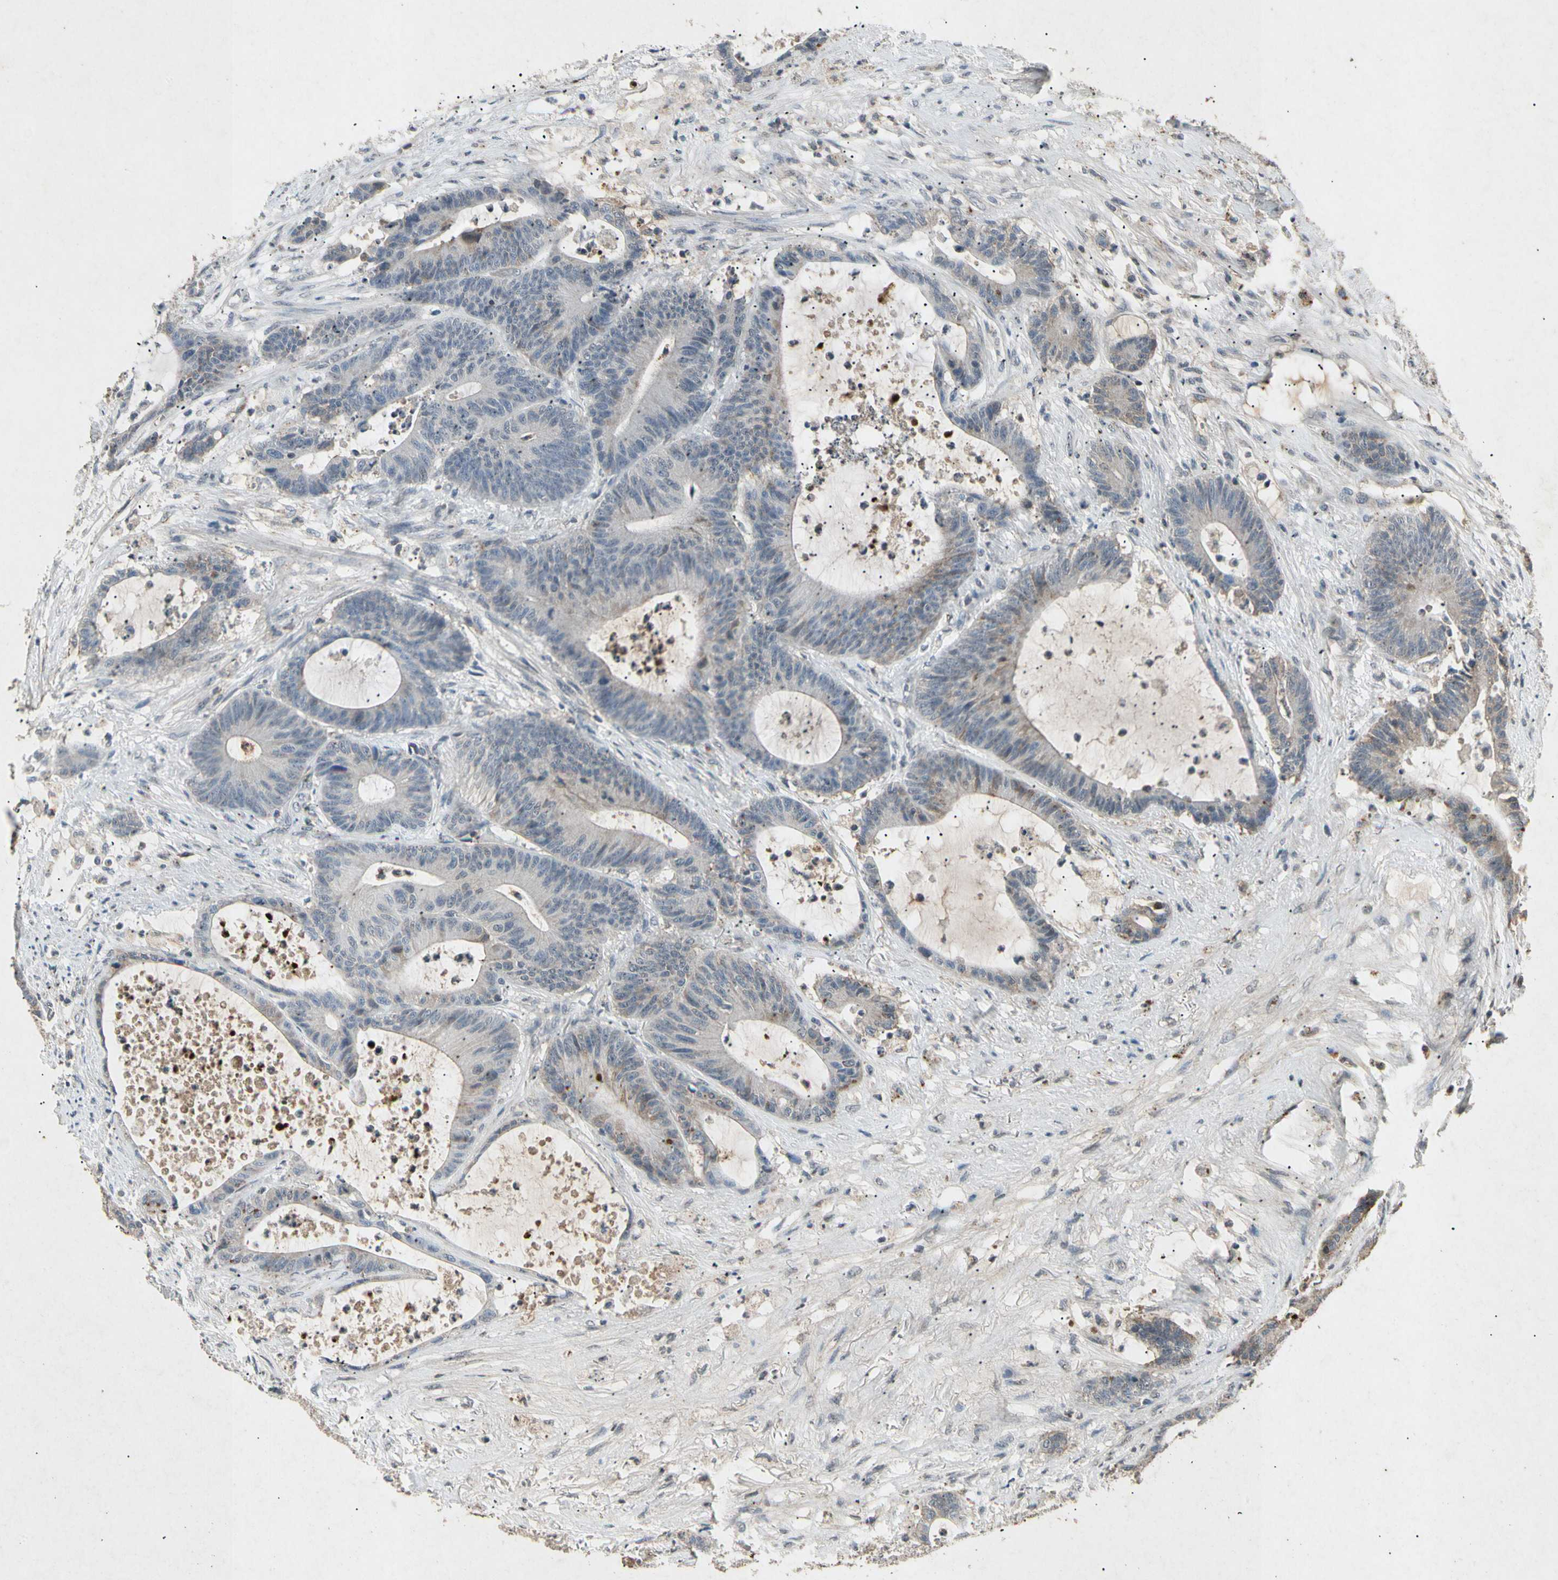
{"staining": {"intensity": "weak", "quantity": "<25%", "location": "cytoplasmic/membranous"}, "tissue": "colorectal cancer", "cell_type": "Tumor cells", "image_type": "cancer", "snomed": [{"axis": "morphology", "description": "Adenocarcinoma, NOS"}, {"axis": "topography", "description": "Colon"}], "caption": "Immunohistochemistry (IHC) image of neoplastic tissue: adenocarcinoma (colorectal) stained with DAB reveals no significant protein staining in tumor cells.", "gene": "CP", "patient": {"sex": "female", "age": 84}}